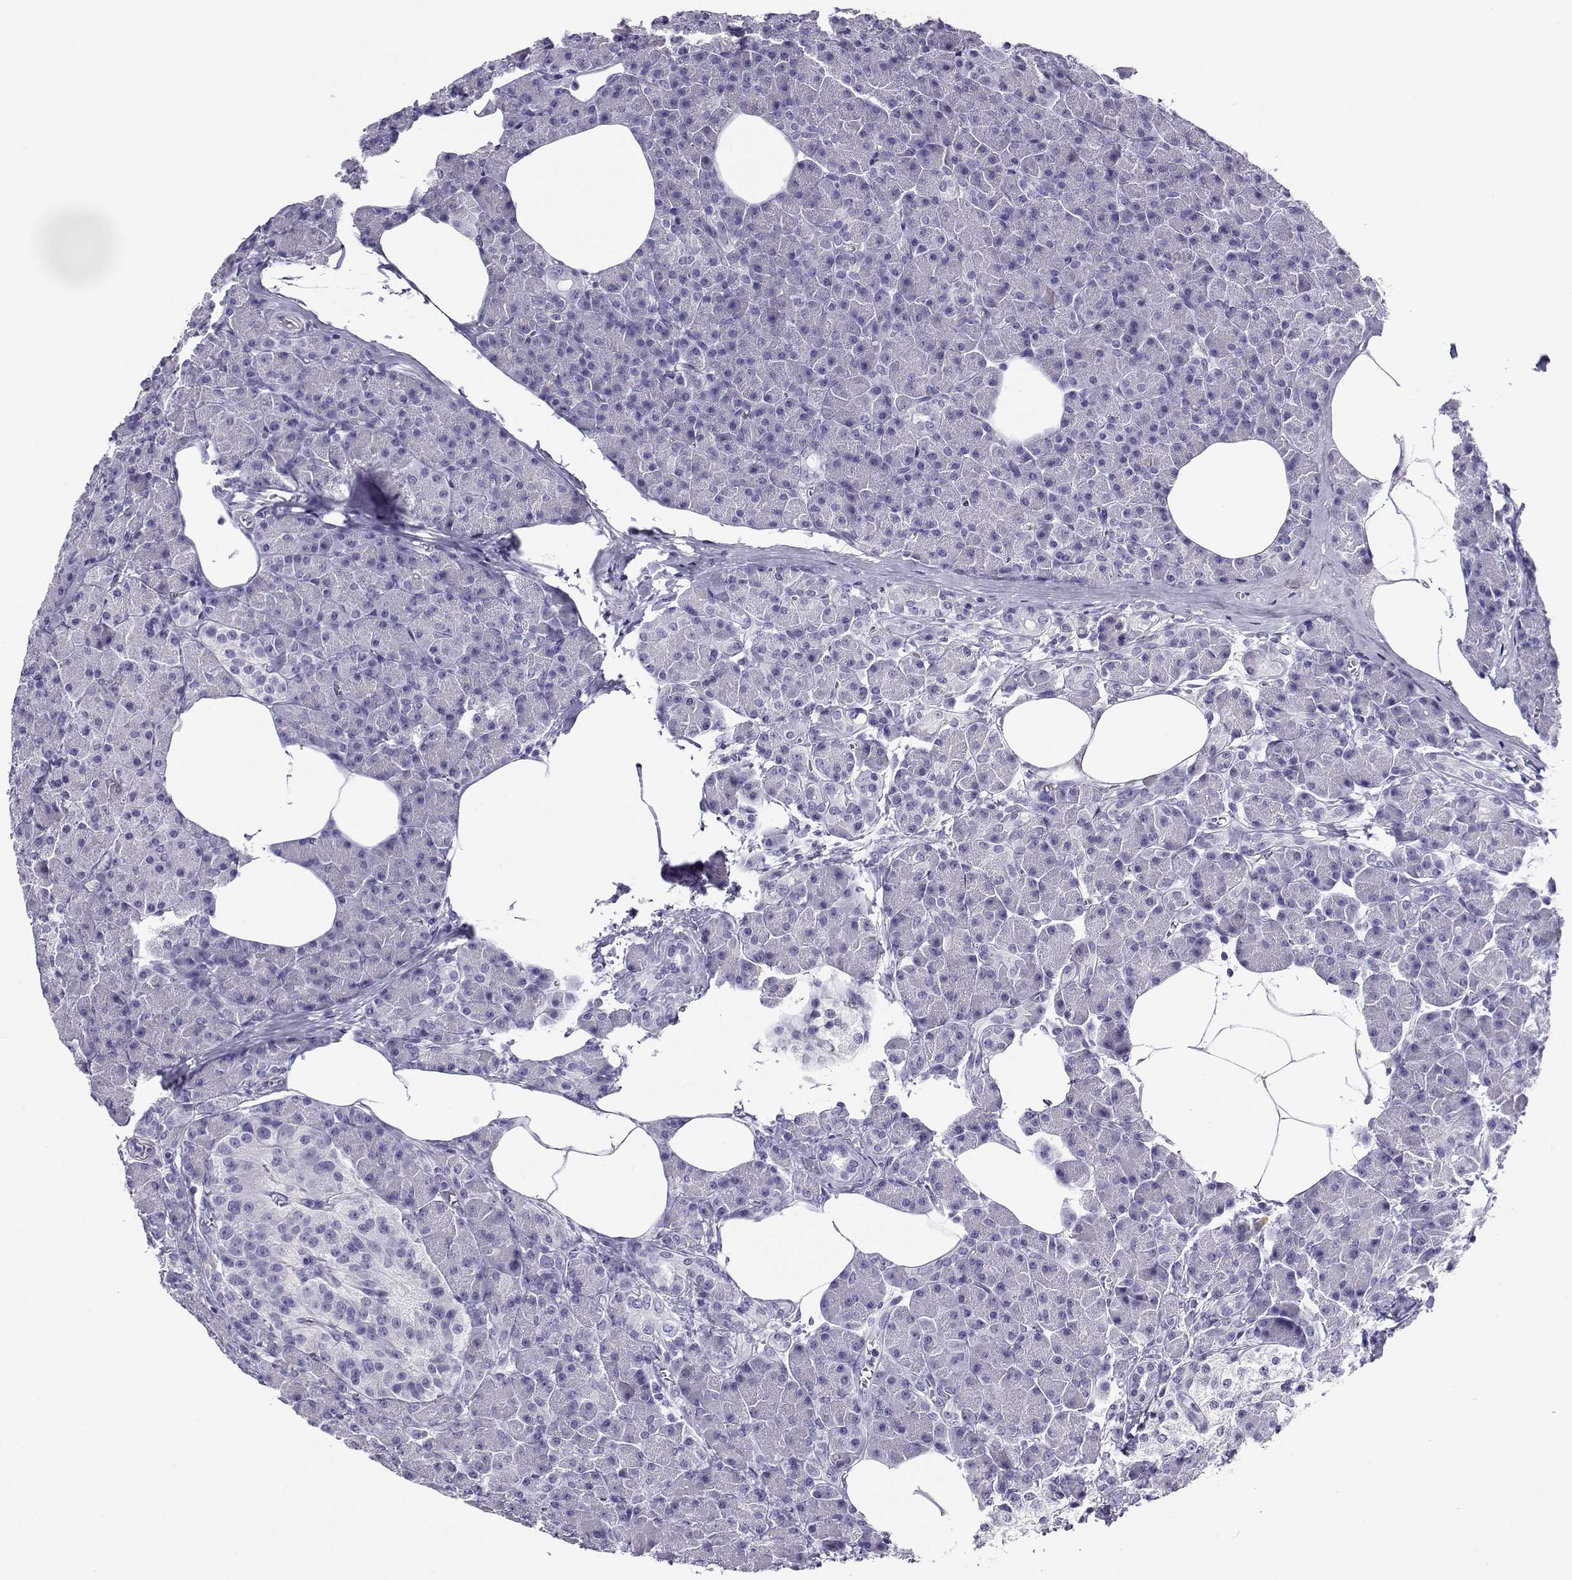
{"staining": {"intensity": "negative", "quantity": "none", "location": "none"}, "tissue": "pancreas", "cell_type": "Exocrine glandular cells", "image_type": "normal", "snomed": [{"axis": "morphology", "description": "Normal tissue, NOS"}, {"axis": "topography", "description": "Pancreas"}], "caption": "An immunohistochemistry (IHC) micrograph of normal pancreas is shown. There is no staining in exocrine glandular cells of pancreas. (DAB immunohistochemistry, high magnification).", "gene": "CABS1", "patient": {"sex": "female", "age": 45}}